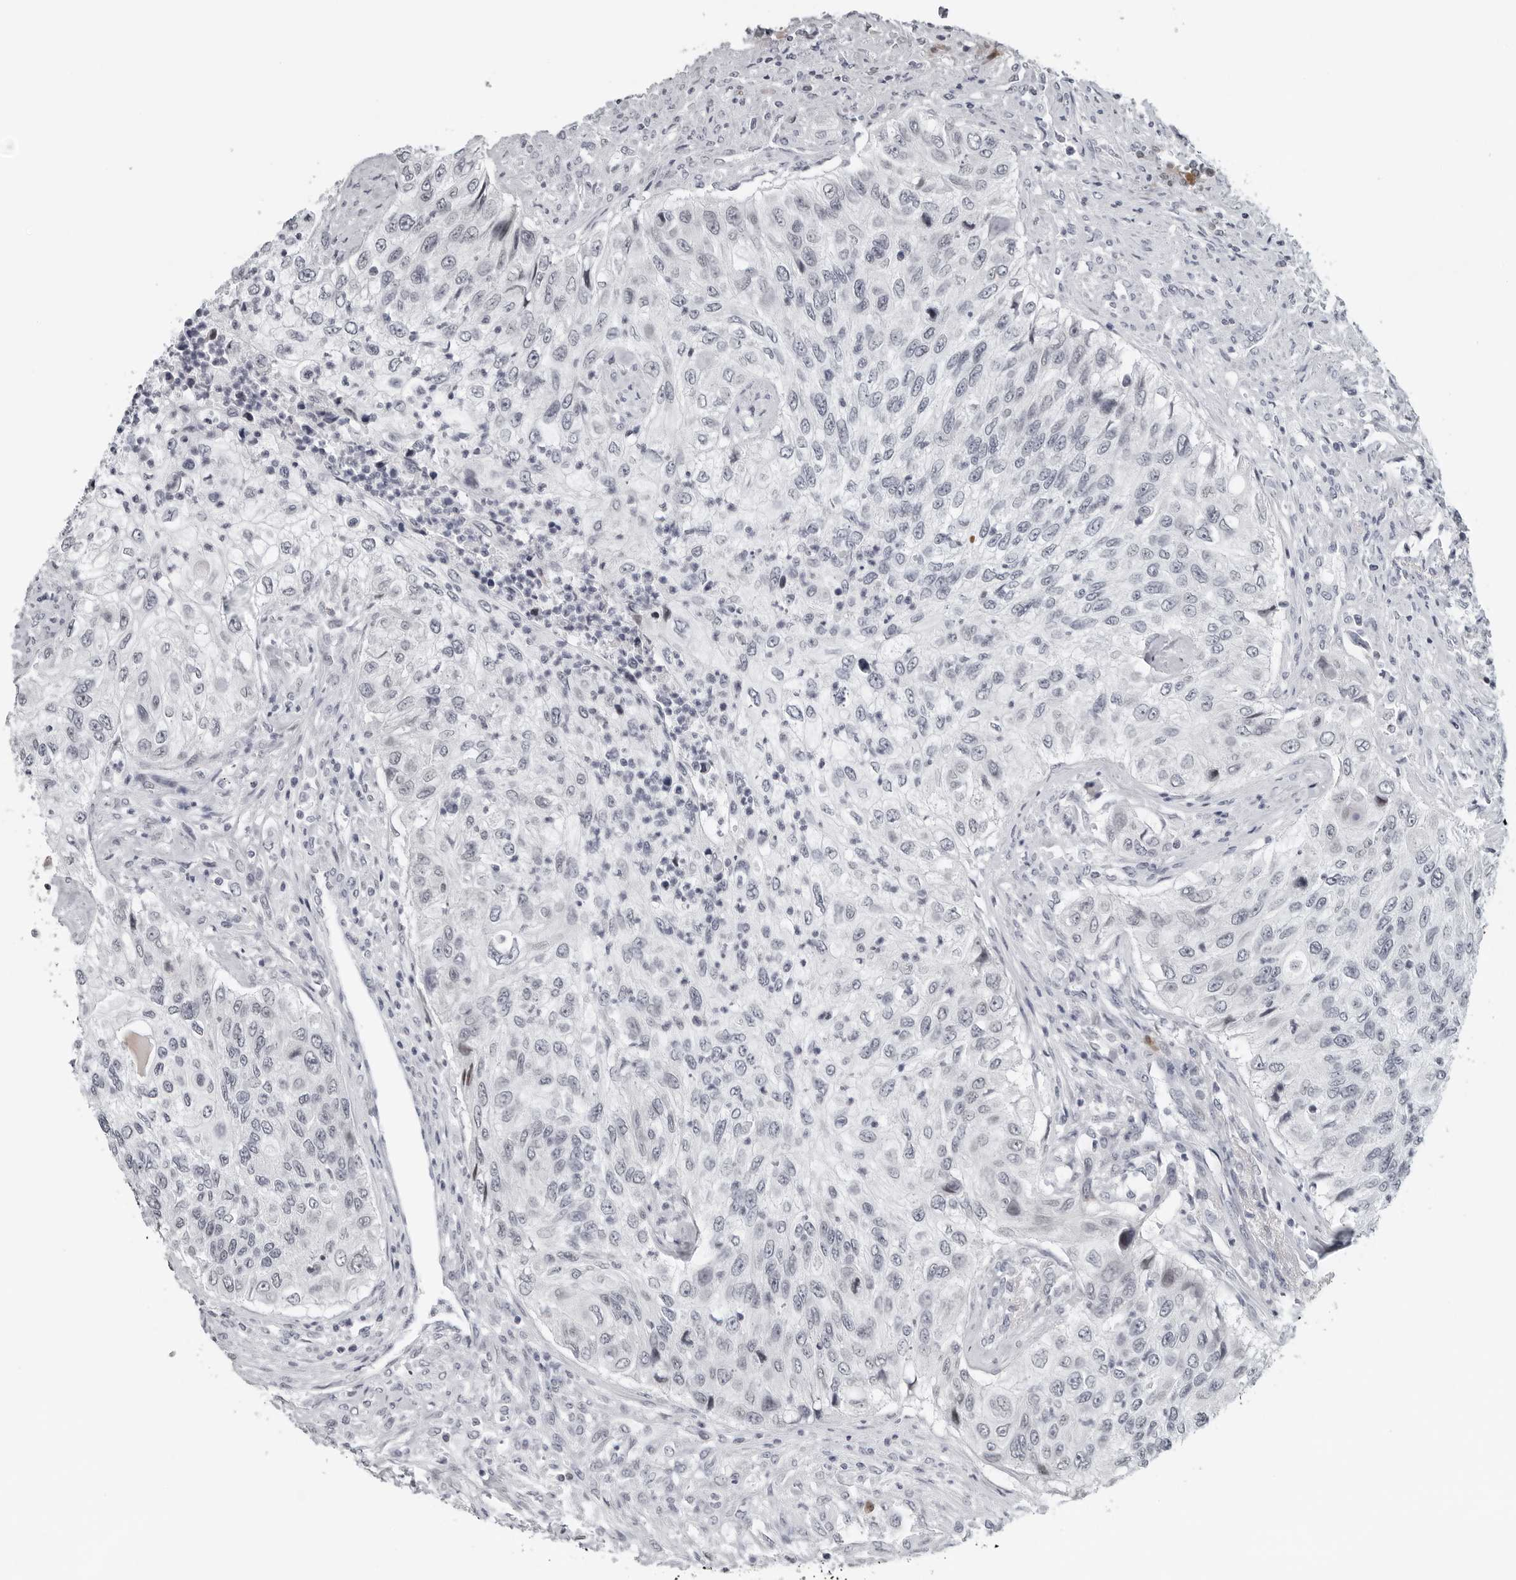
{"staining": {"intensity": "negative", "quantity": "none", "location": "none"}, "tissue": "urothelial cancer", "cell_type": "Tumor cells", "image_type": "cancer", "snomed": [{"axis": "morphology", "description": "Urothelial carcinoma, High grade"}, {"axis": "topography", "description": "Urinary bladder"}], "caption": "This is an immunohistochemistry micrograph of human urothelial carcinoma (high-grade). There is no expression in tumor cells.", "gene": "PPP1R42", "patient": {"sex": "female", "age": 60}}